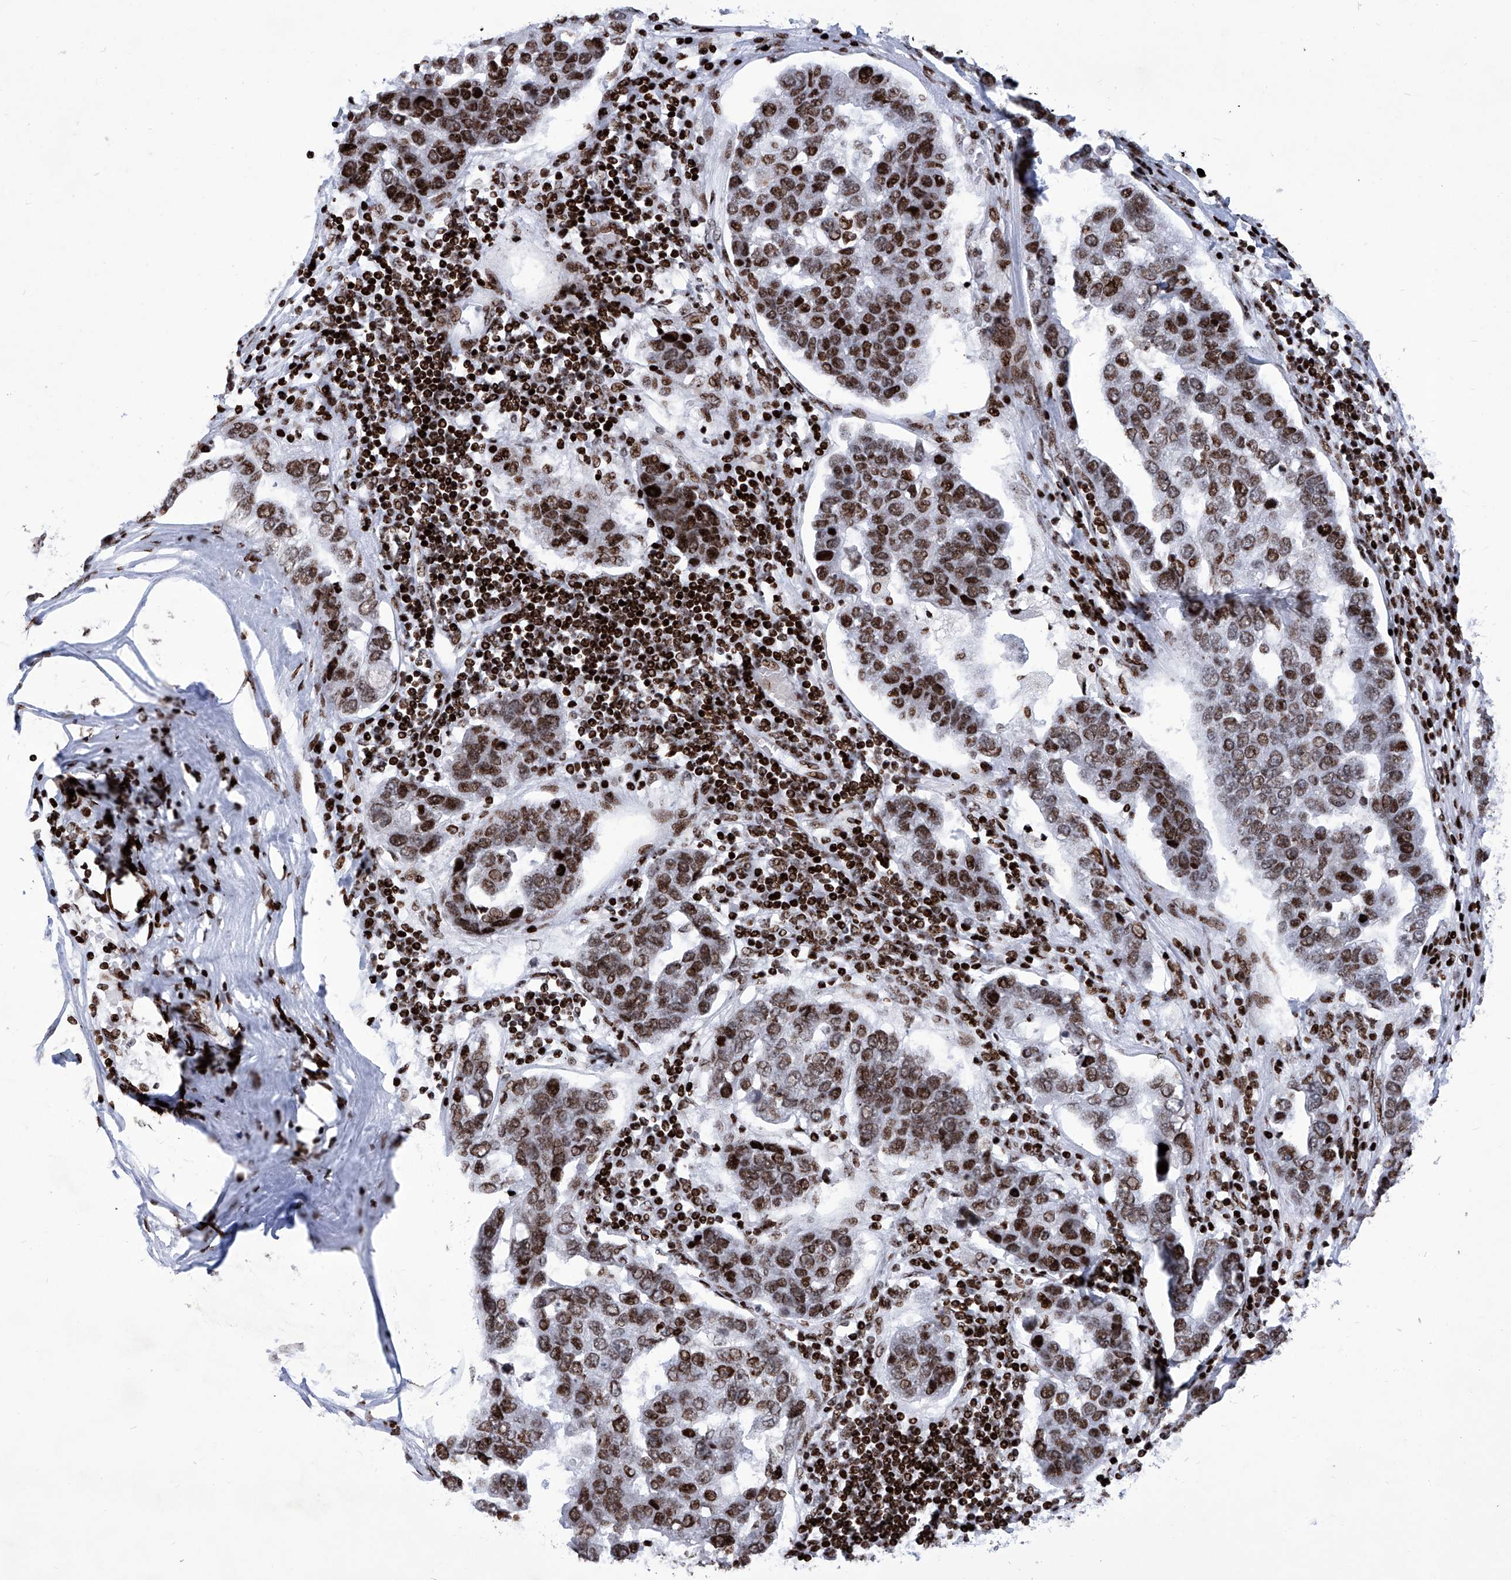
{"staining": {"intensity": "strong", "quantity": ">75%", "location": "nuclear"}, "tissue": "pancreatic cancer", "cell_type": "Tumor cells", "image_type": "cancer", "snomed": [{"axis": "morphology", "description": "Adenocarcinoma, NOS"}, {"axis": "topography", "description": "Pancreas"}], "caption": "Protein positivity by immunohistochemistry reveals strong nuclear staining in approximately >75% of tumor cells in pancreatic cancer (adenocarcinoma).", "gene": "HEY2", "patient": {"sex": "female", "age": 61}}